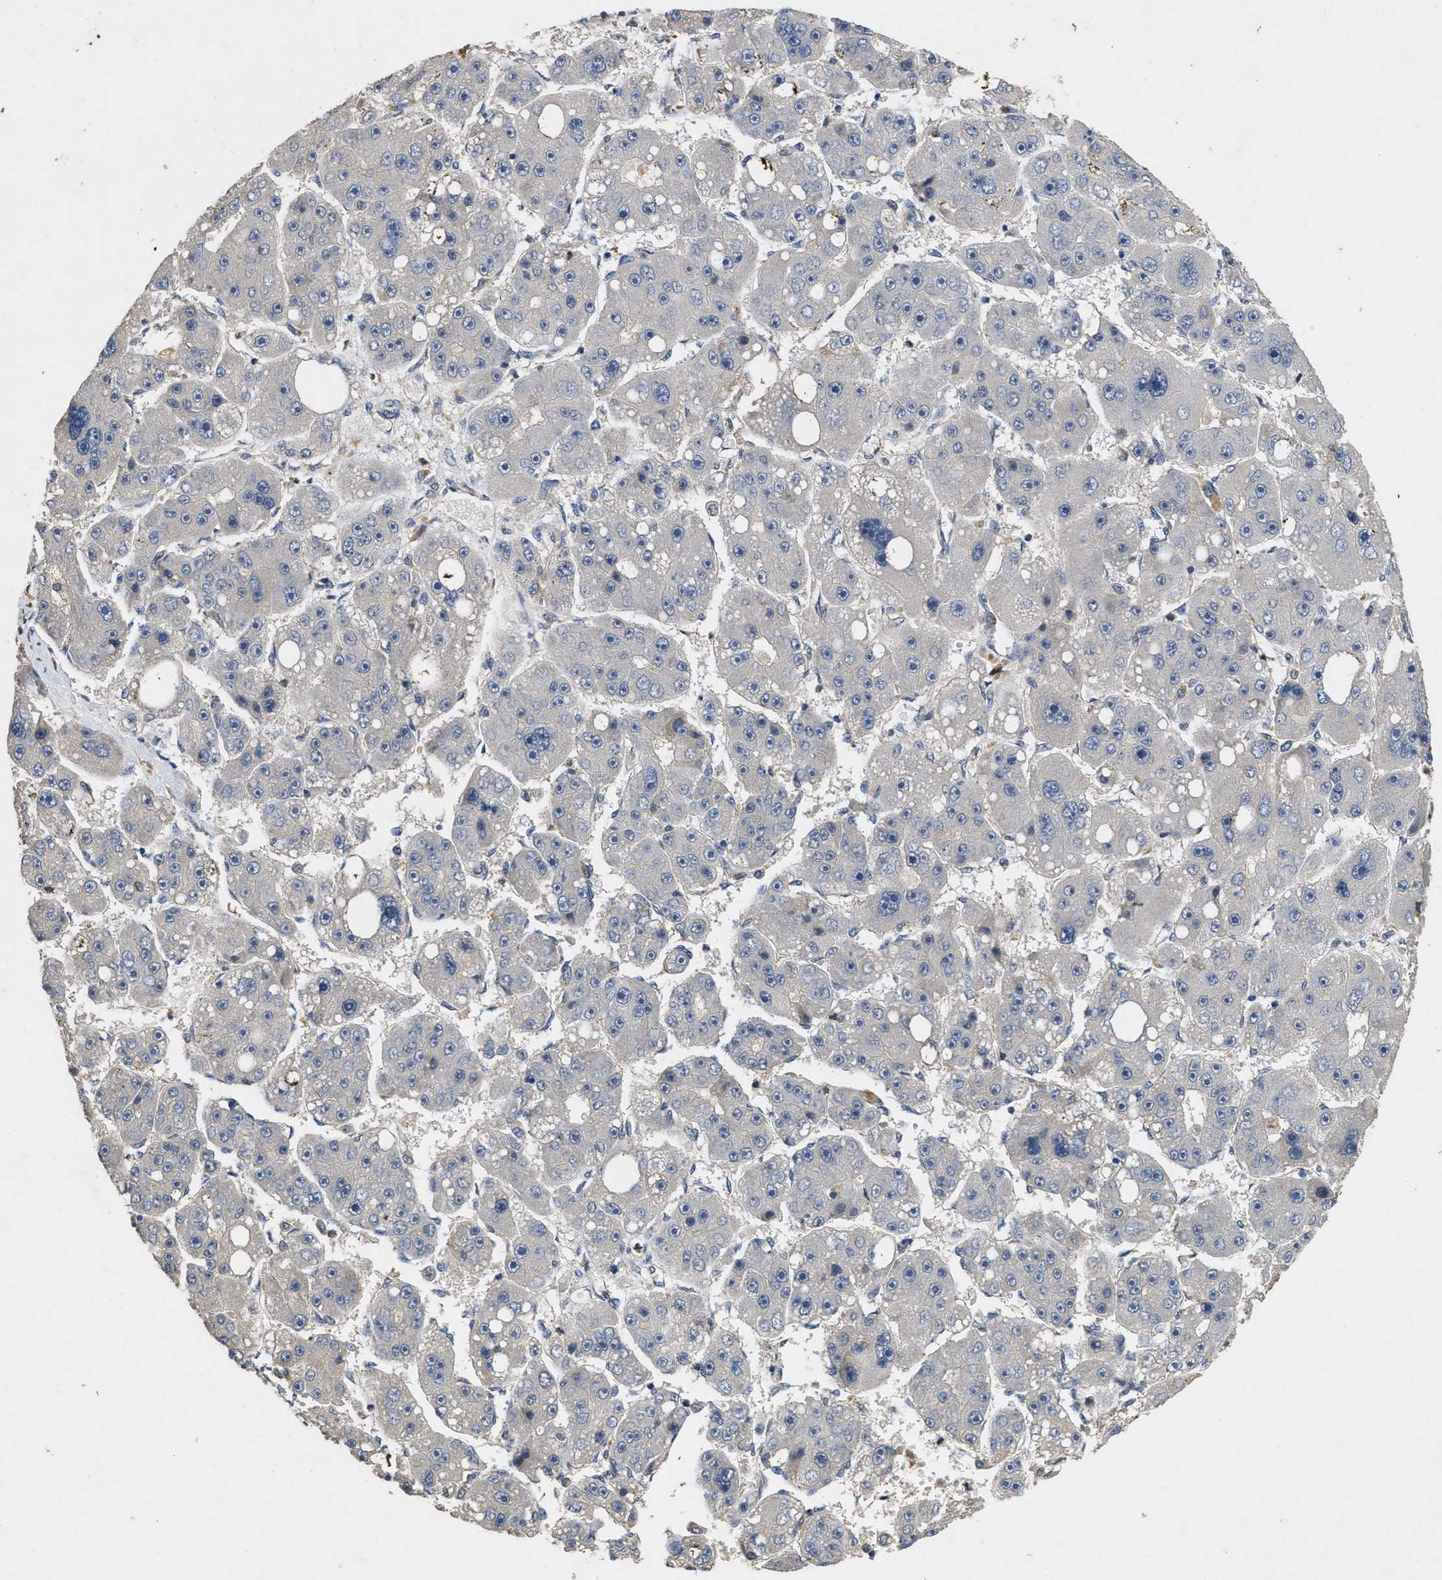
{"staining": {"intensity": "negative", "quantity": "none", "location": "none"}, "tissue": "liver cancer", "cell_type": "Tumor cells", "image_type": "cancer", "snomed": [{"axis": "morphology", "description": "Carcinoma, Hepatocellular, NOS"}, {"axis": "topography", "description": "Liver"}], "caption": "Immunohistochemistry (IHC) histopathology image of liver cancer (hepatocellular carcinoma) stained for a protein (brown), which shows no positivity in tumor cells.", "gene": "PAPOLG", "patient": {"sex": "female", "age": 61}}